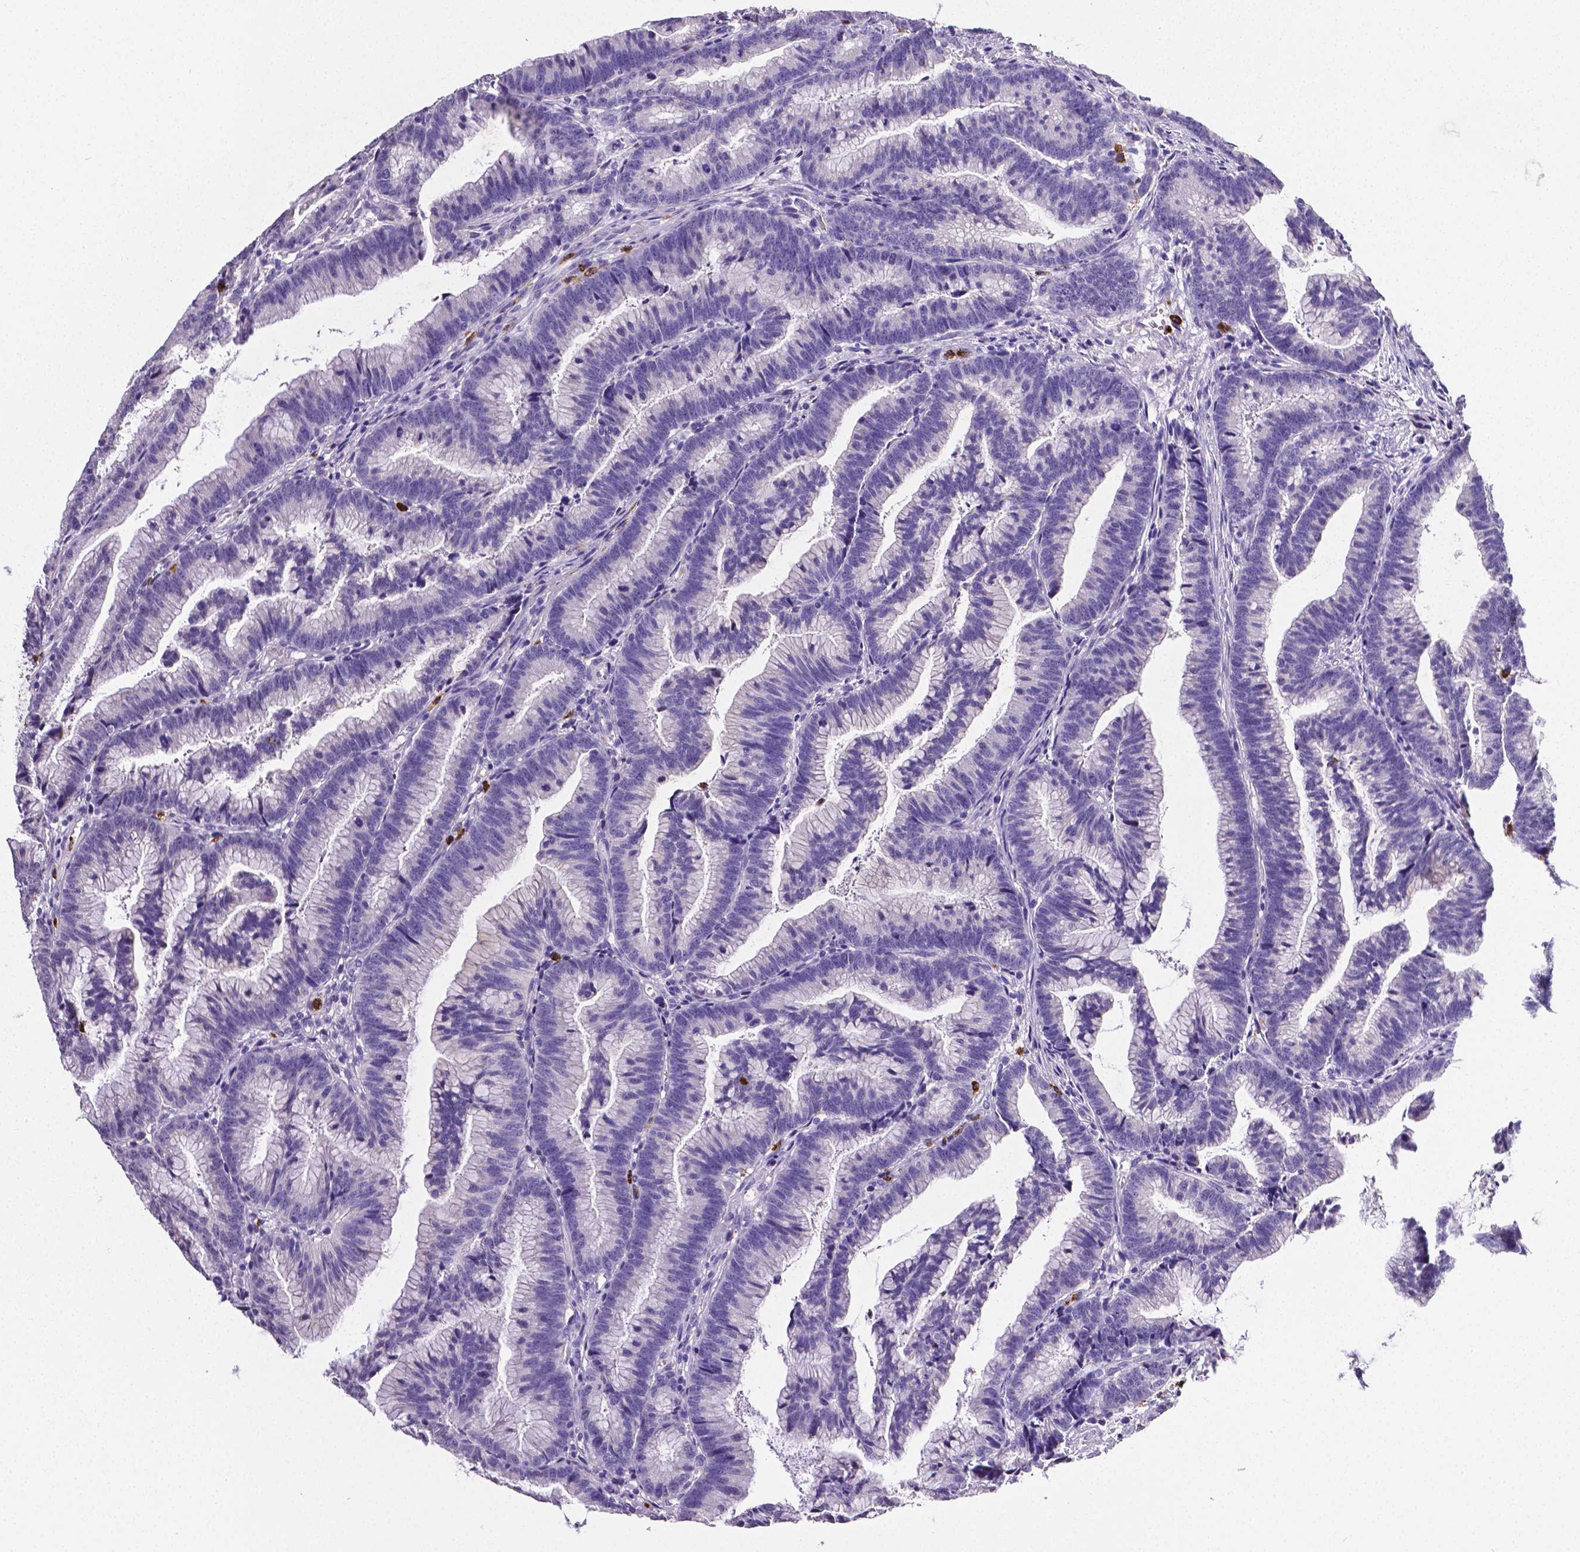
{"staining": {"intensity": "negative", "quantity": "none", "location": "none"}, "tissue": "colorectal cancer", "cell_type": "Tumor cells", "image_type": "cancer", "snomed": [{"axis": "morphology", "description": "Adenocarcinoma, NOS"}, {"axis": "topography", "description": "Colon"}], "caption": "Human adenocarcinoma (colorectal) stained for a protein using IHC reveals no staining in tumor cells.", "gene": "MMP9", "patient": {"sex": "female", "age": 78}}